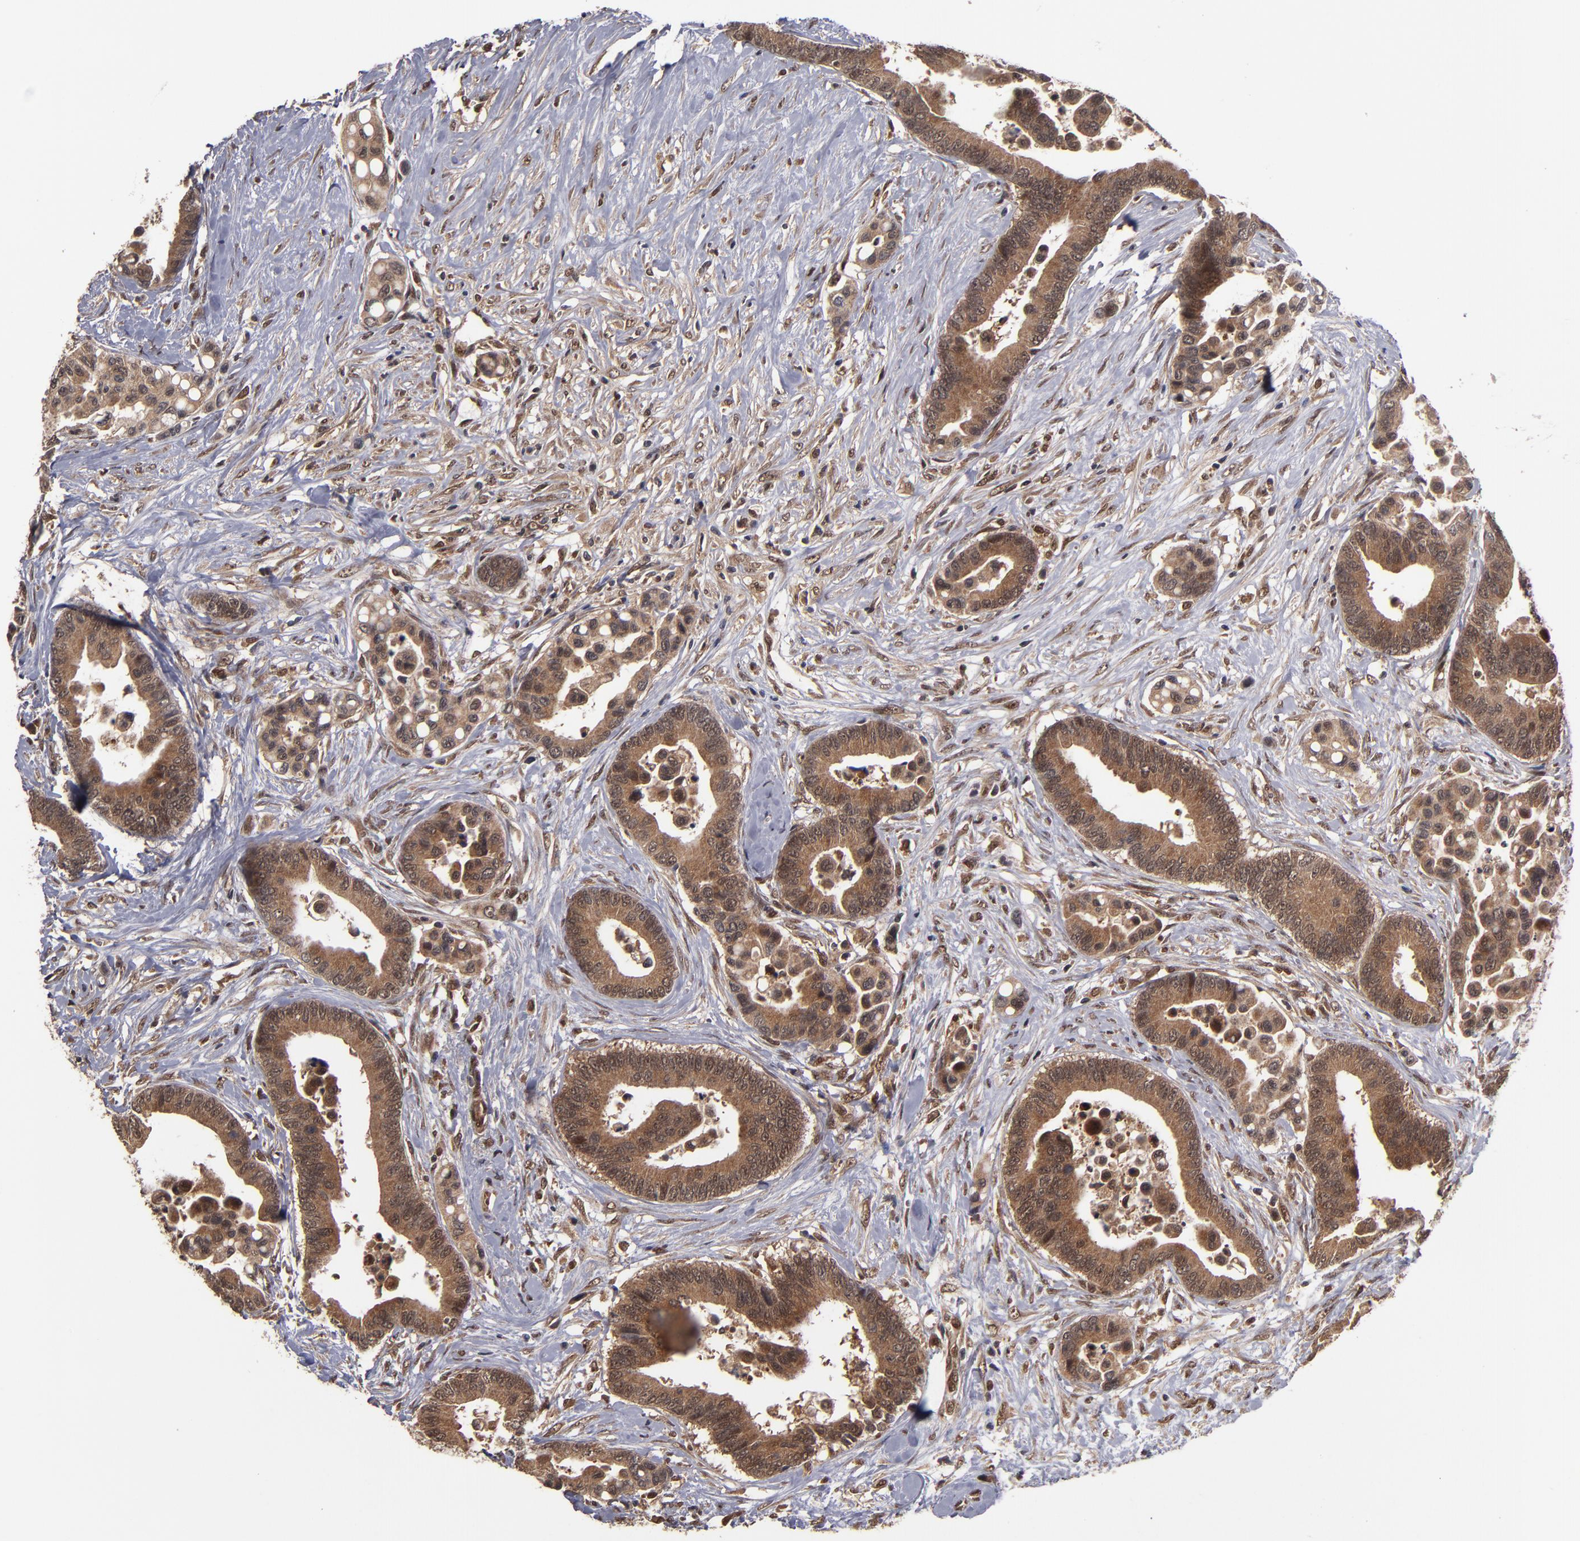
{"staining": {"intensity": "moderate", "quantity": ">75%", "location": "cytoplasmic/membranous"}, "tissue": "colorectal cancer", "cell_type": "Tumor cells", "image_type": "cancer", "snomed": [{"axis": "morphology", "description": "Adenocarcinoma, NOS"}, {"axis": "topography", "description": "Colon"}], "caption": "DAB (3,3'-diaminobenzidine) immunohistochemical staining of colorectal adenocarcinoma displays moderate cytoplasmic/membranous protein positivity in approximately >75% of tumor cells.", "gene": "CUL5", "patient": {"sex": "male", "age": 82}}